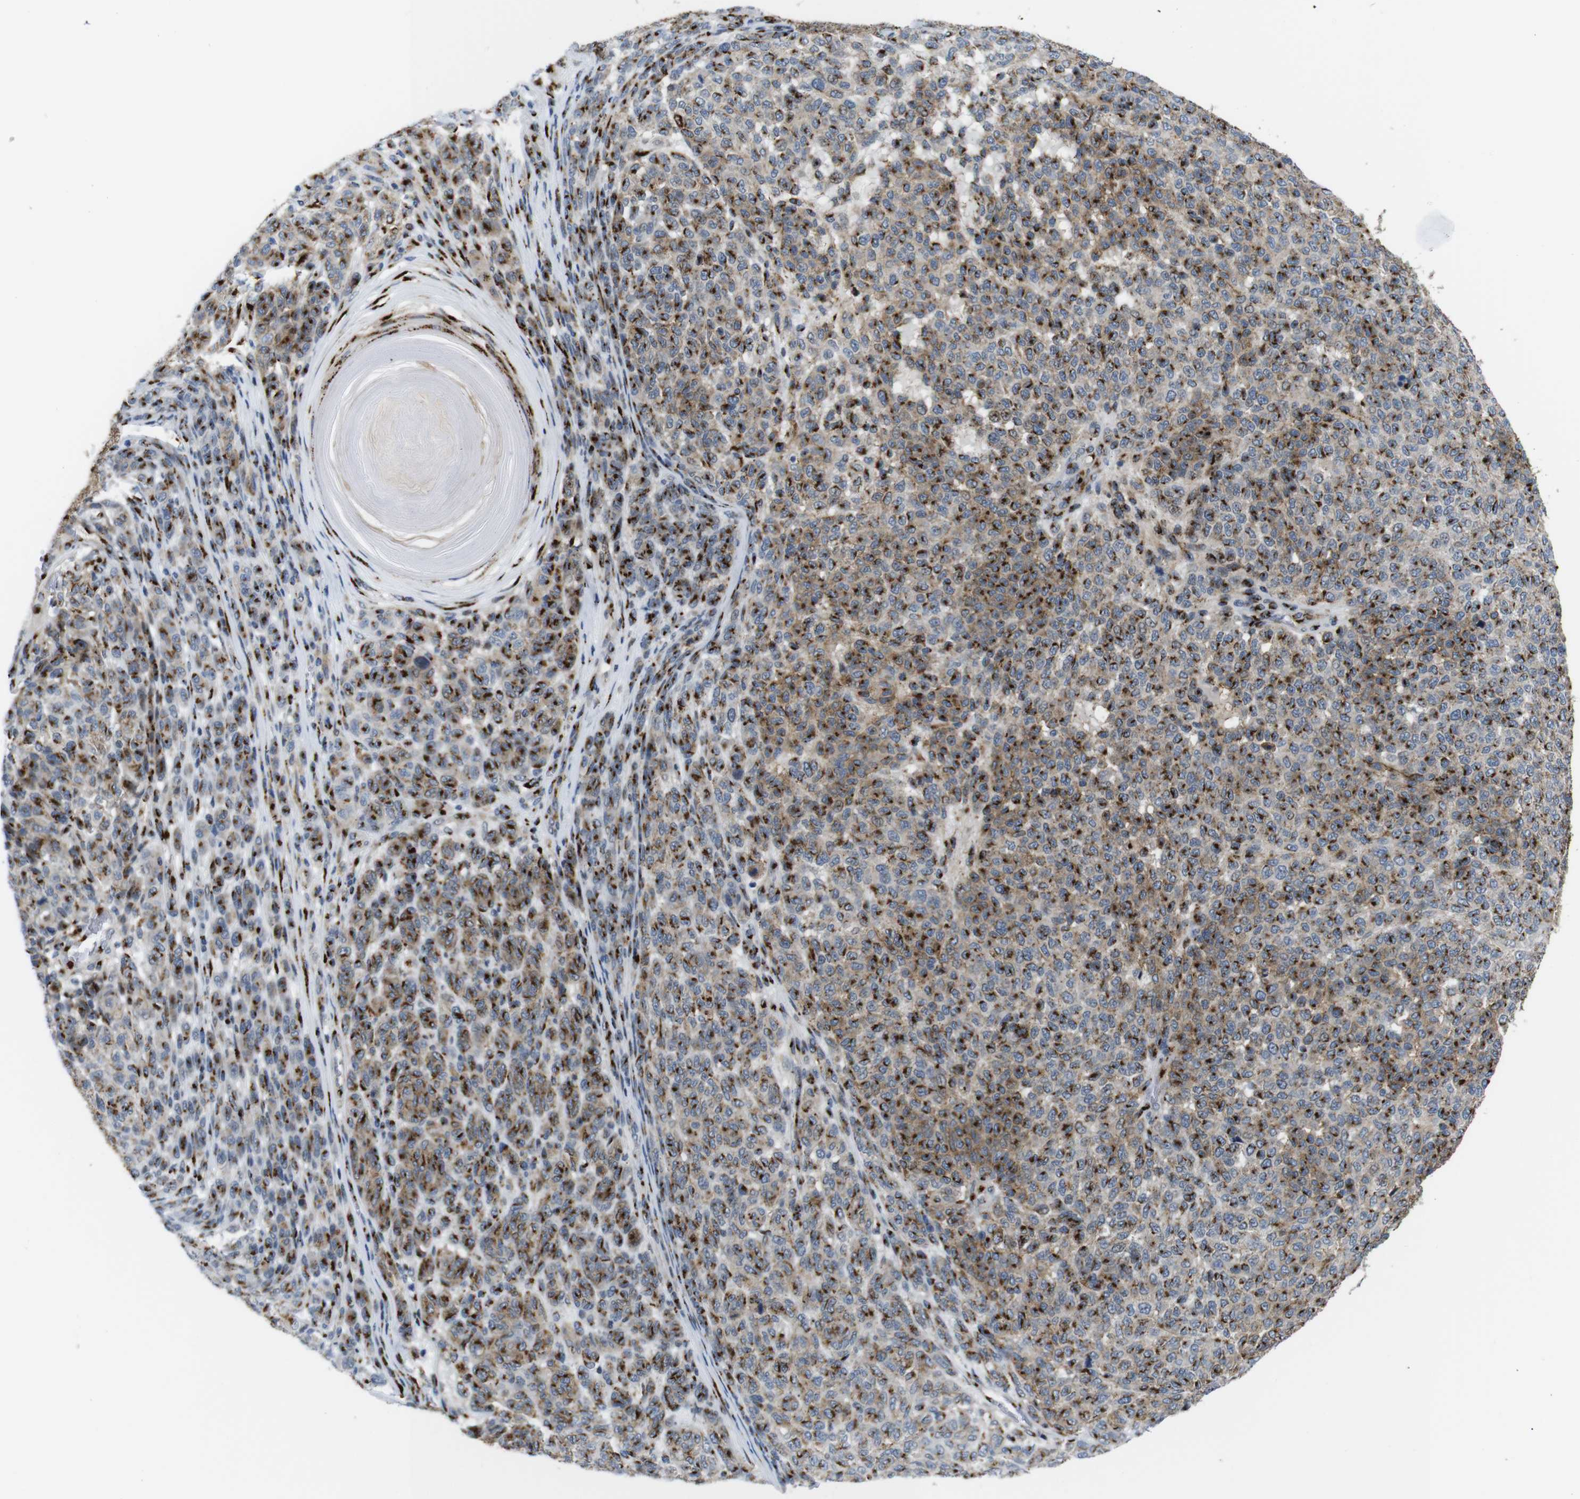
{"staining": {"intensity": "strong", "quantity": ">75%", "location": "cytoplasmic/membranous"}, "tissue": "melanoma", "cell_type": "Tumor cells", "image_type": "cancer", "snomed": [{"axis": "morphology", "description": "Malignant melanoma, NOS"}, {"axis": "topography", "description": "Skin"}], "caption": "Tumor cells show strong cytoplasmic/membranous staining in approximately >75% of cells in malignant melanoma. (DAB IHC, brown staining for protein, blue staining for nuclei).", "gene": "TGOLN2", "patient": {"sex": "male", "age": 59}}